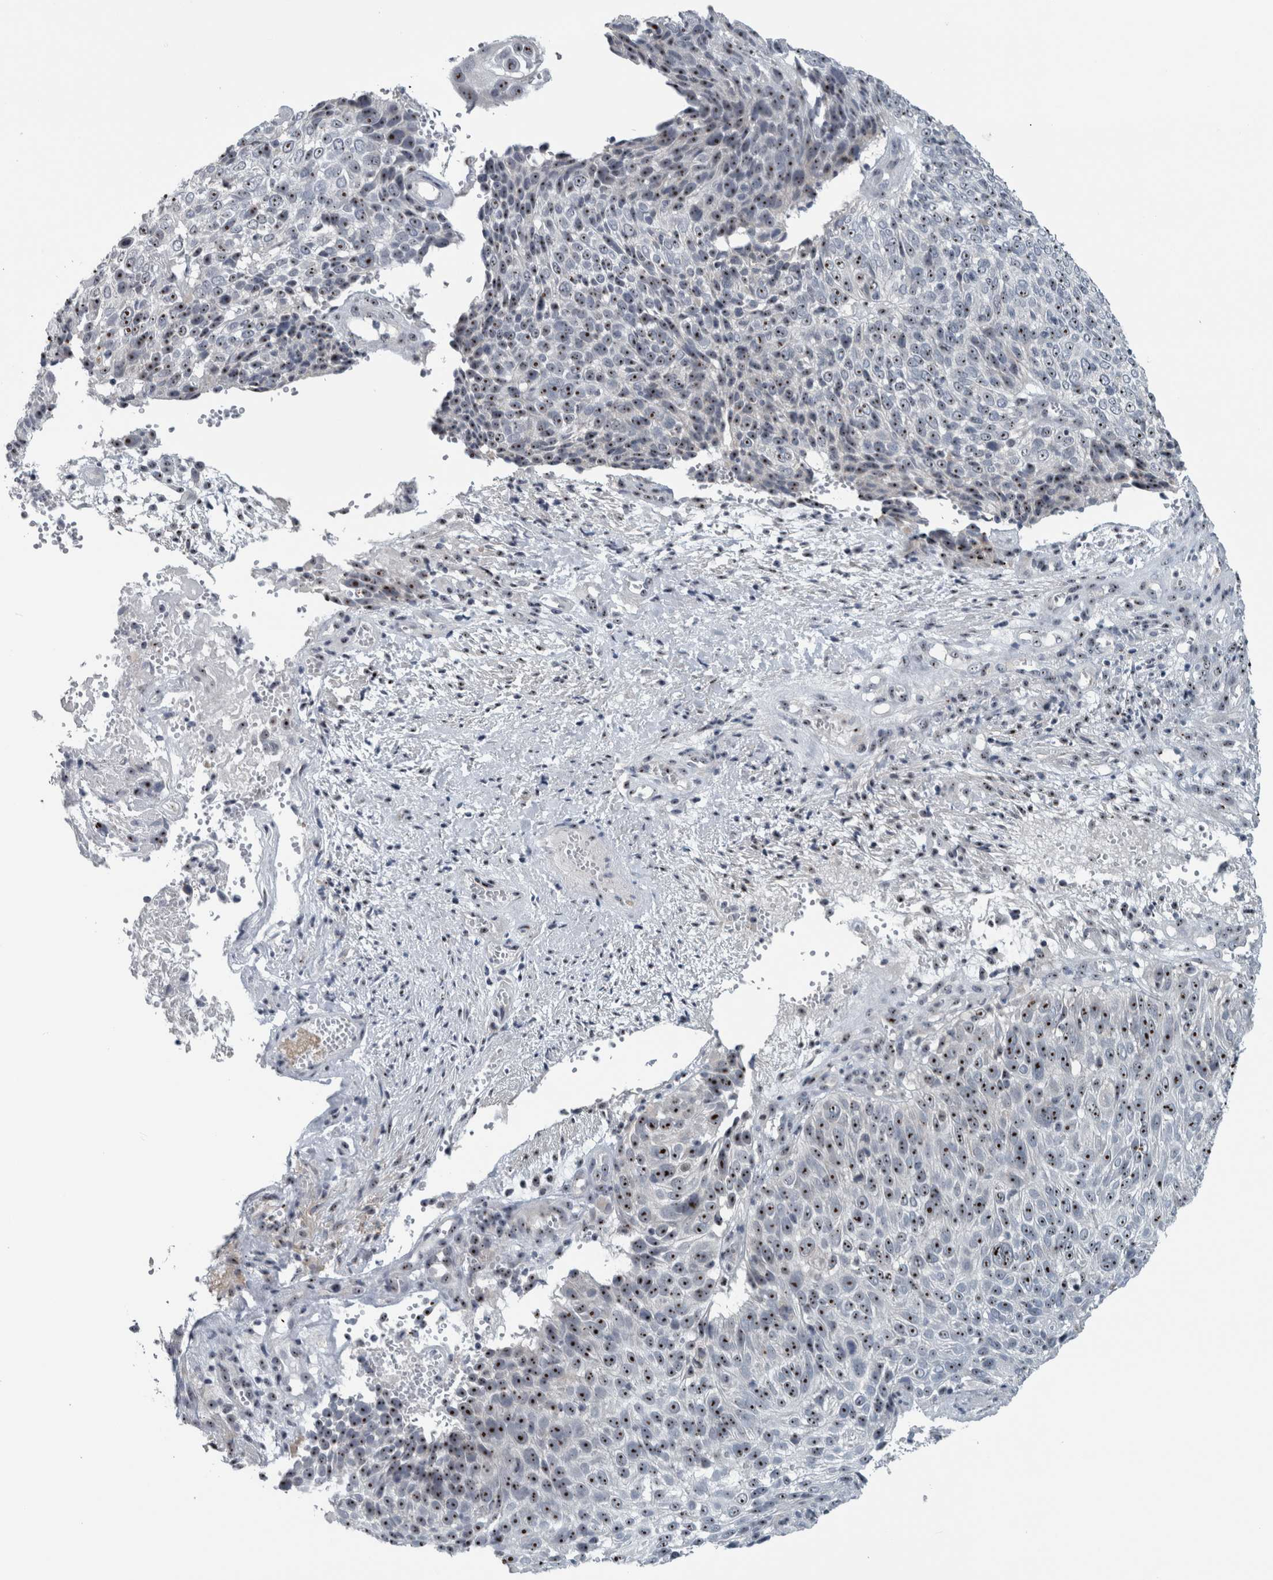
{"staining": {"intensity": "moderate", "quantity": ">75%", "location": "nuclear"}, "tissue": "cervical cancer", "cell_type": "Tumor cells", "image_type": "cancer", "snomed": [{"axis": "morphology", "description": "Squamous cell carcinoma, NOS"}, {"axis": "topography", "description": "Cervix"}], "caption": "Immunohistochemical staining of squamous cell carcinoma (cervical) demonstrates moderate nuclear protein positivity in about >75% of tumor cells.", "gene": "UTP6", "patient": {"sex": "female", "age": 74}}